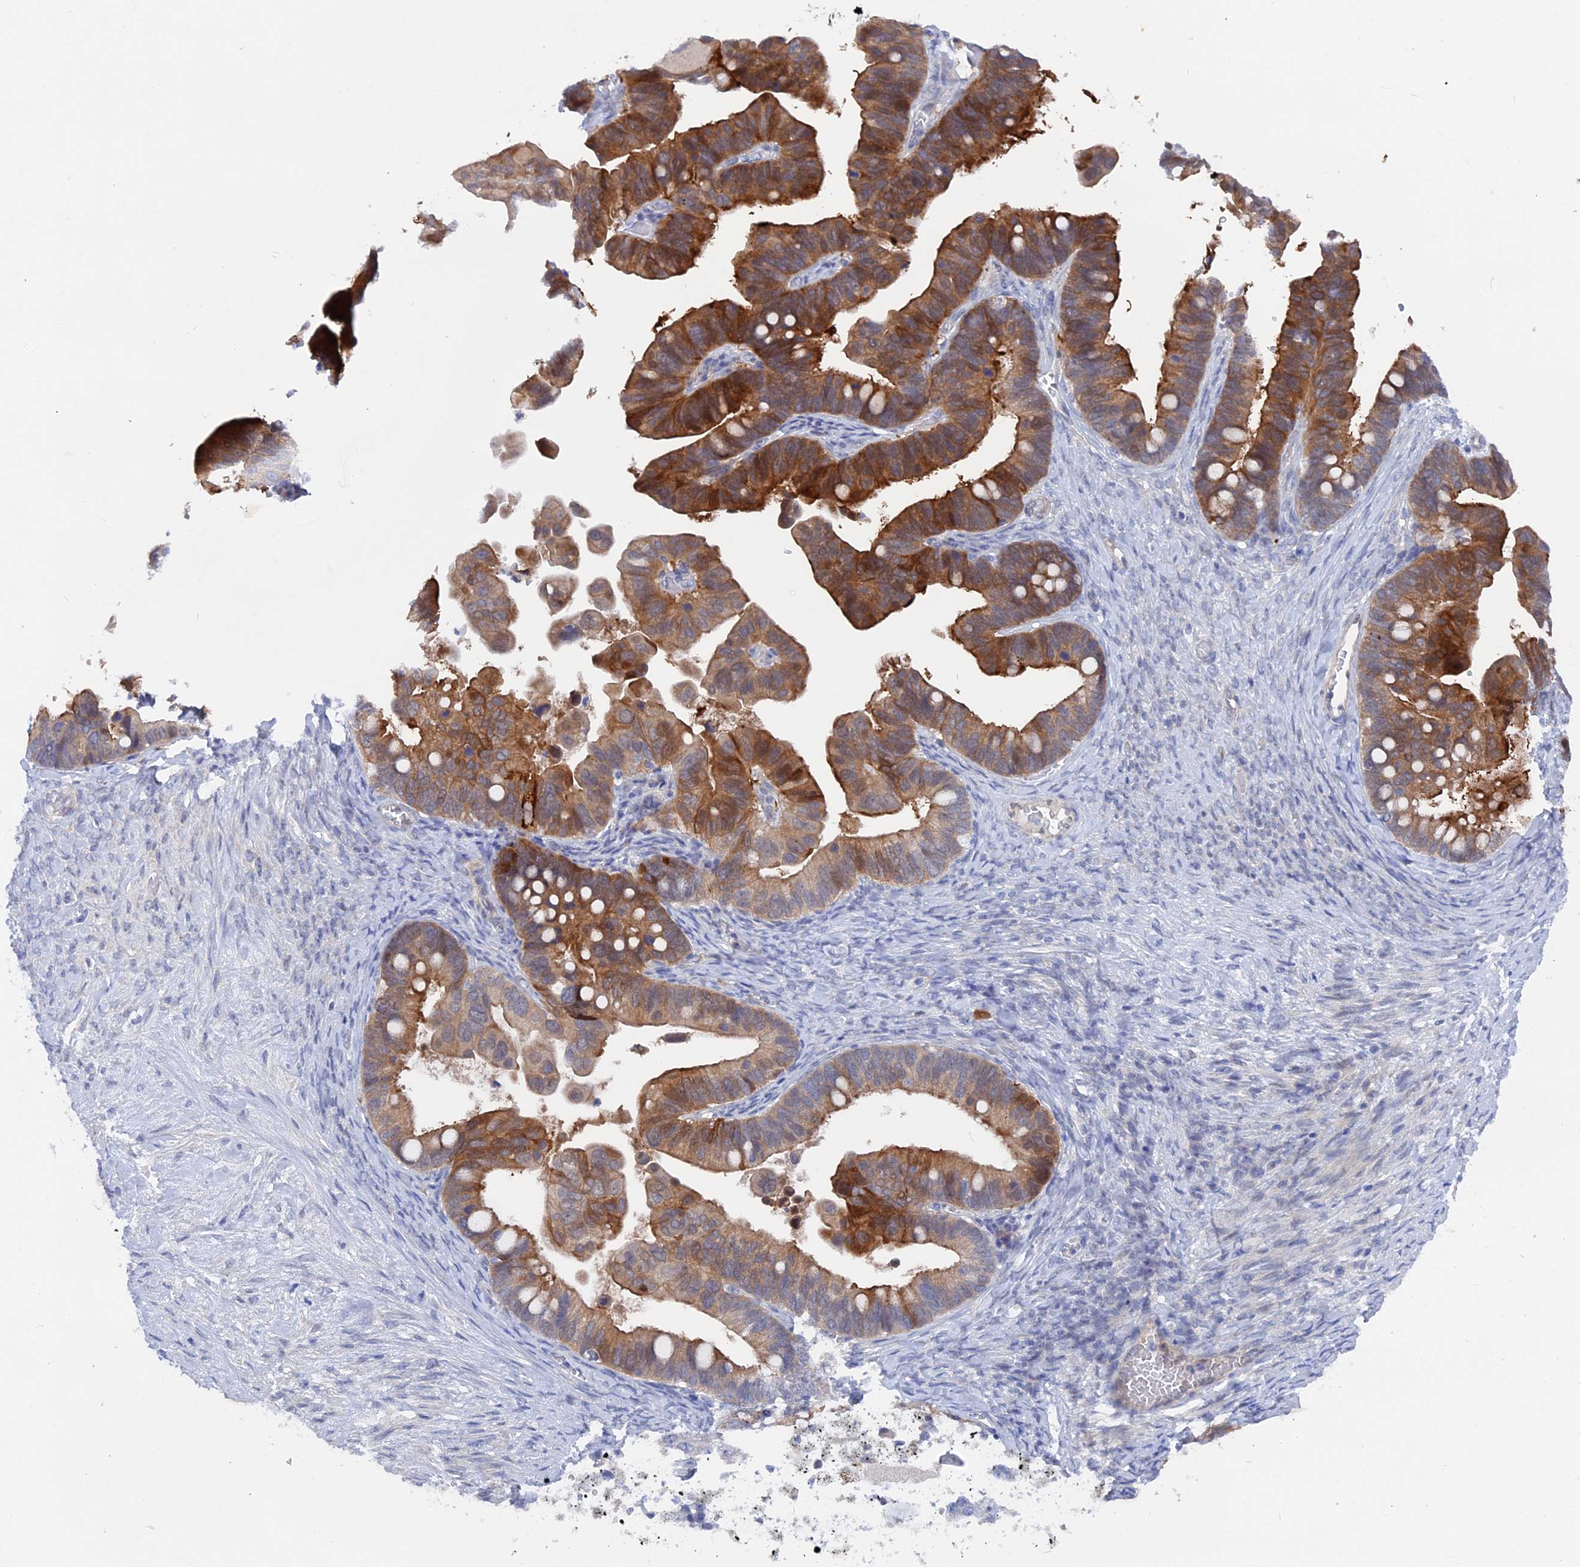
{"staining": {"intensity": "strong", "quantity": ">75%", "location": "cytoplasmic/membranous"}, "tissue": "ovarian cancer", "cell_type": "Tumor cells", "image_type": "cancer", "snomed": [{"axis": "morphology", "description": "Cystadenocarcinoma, serous, NOS"}, {"axis": "topography", "description": "Ovary"}], "caption": "There is high levels of strong cytoplasmic/membranous positivity in tumor cells of serous cystadenocarcinoma (ovarian), as demonstrated by immunohistochemical staining (brown color).", "gene": "DACT3", "patient": {"sex": "female", "age": 56}}